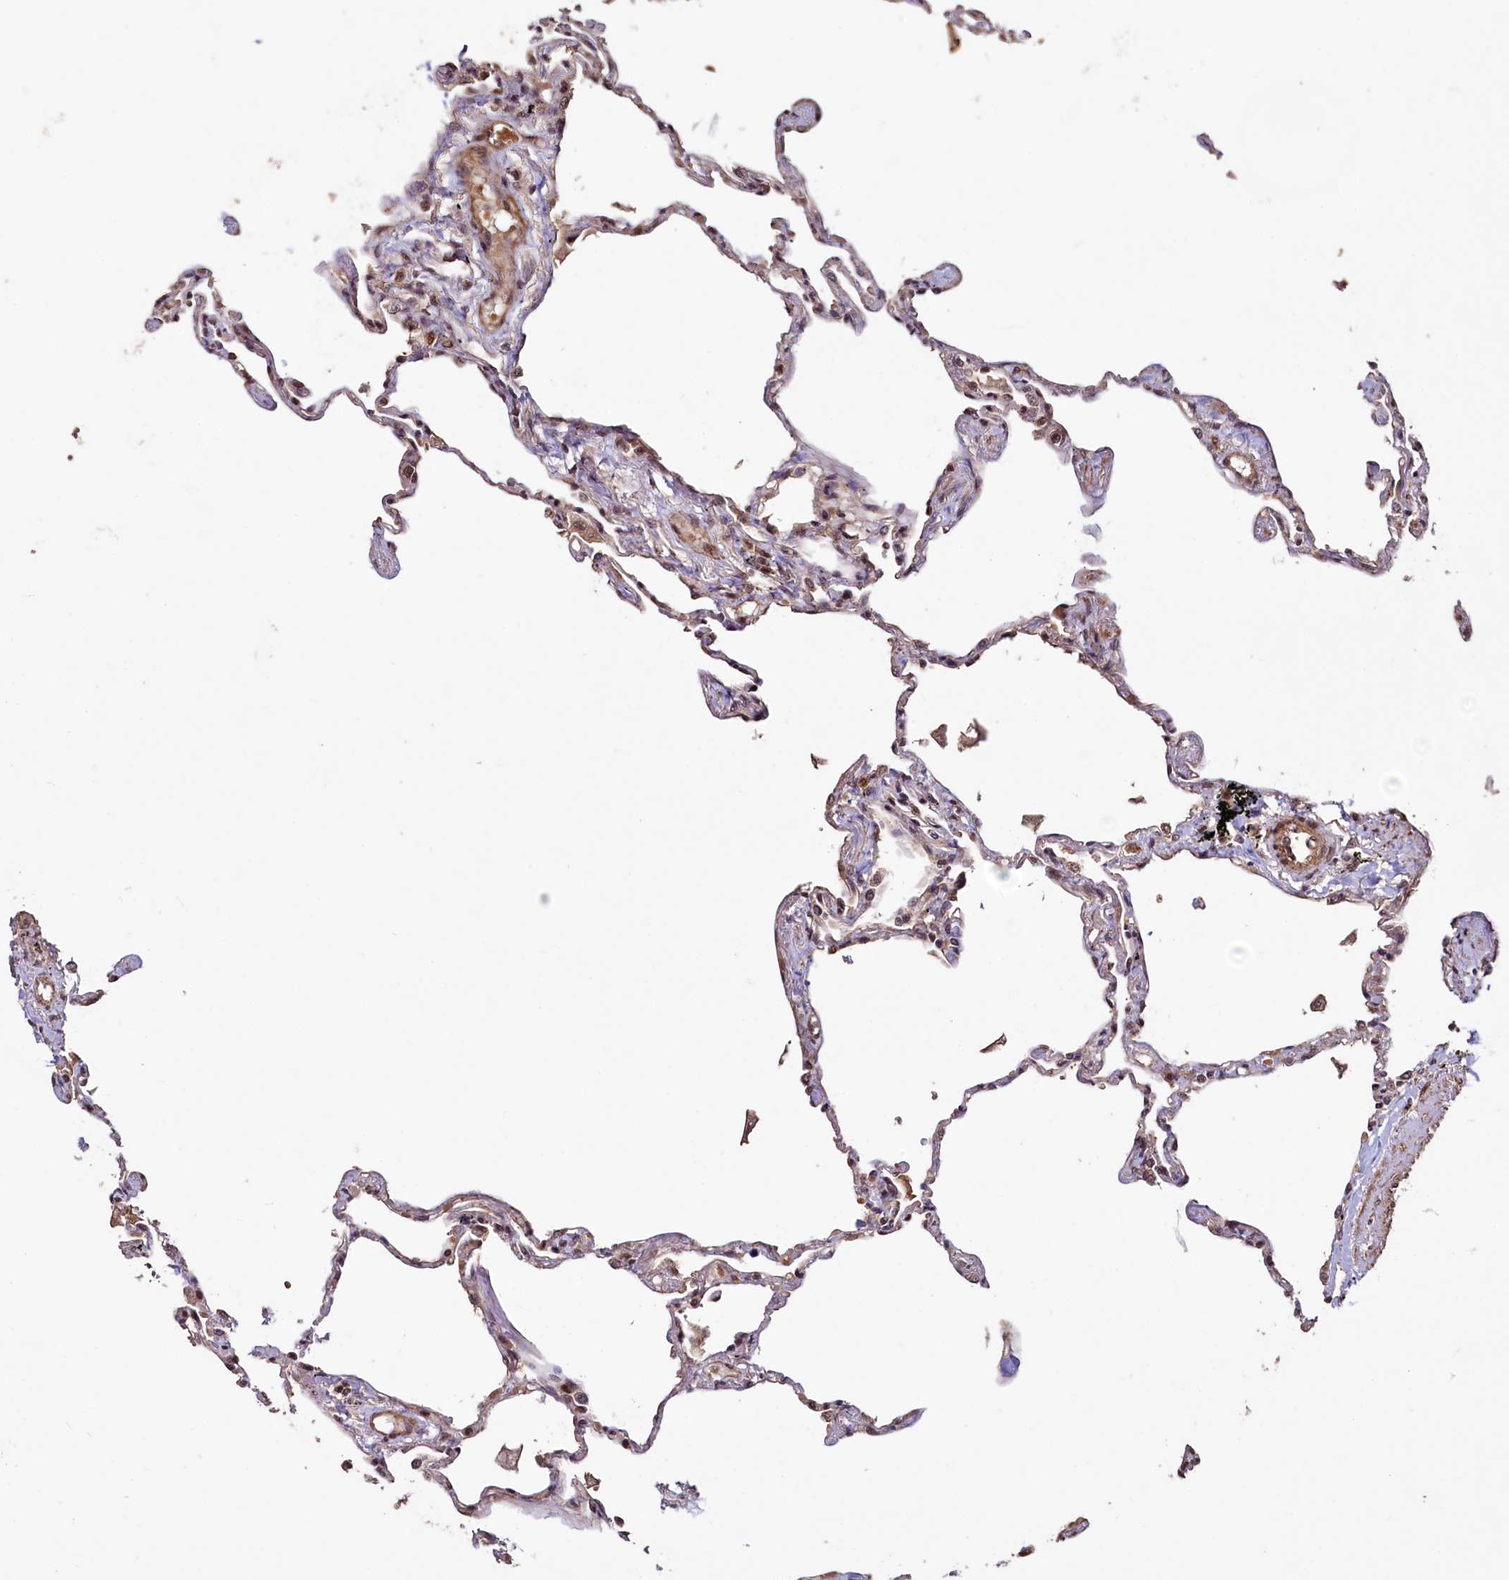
{"staining": {"intensity": "moderate", "quantity": ">75%", "location": "cytoplasmic/membranous,nuclear"}, "tissue": "lung", "cell_type": "Alveolar cells", "image_type": "normal", "snomed": [{"axis": "morphology", "description": "Normal tissue, NOS"}, {"axis": "topography", "description": "Lung"}], "caption": "Human lung stained for a protein (brown) displays moderate cytoplasmic/membranous,nuclear positive expression in about >75% of alveolar cells.", "gene": "SFSWAP", "patient": {"sex": "female", "age": 67}}